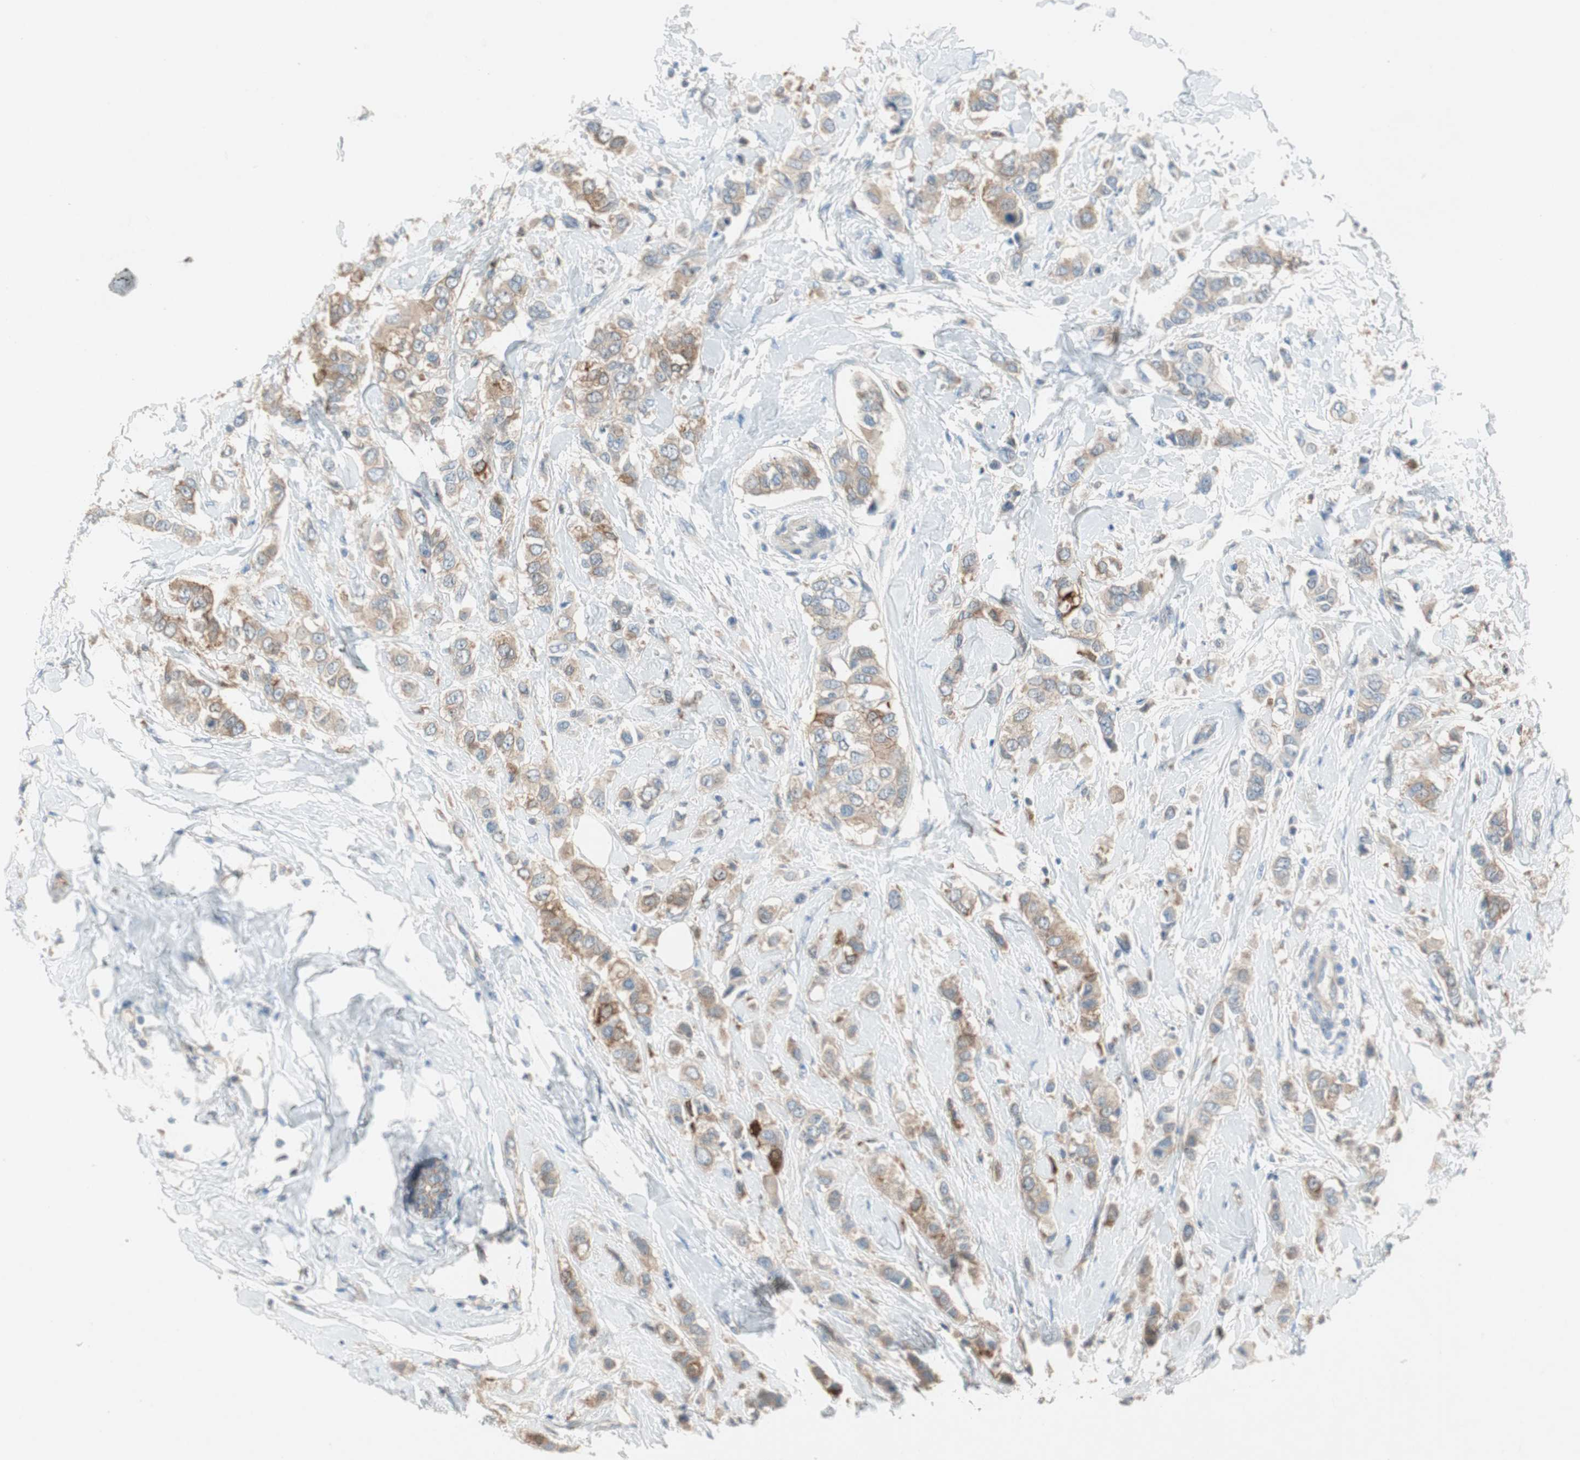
{"staining": {"intensity": "weak", "quantity": "25%-75%", "location": "cytoplasmic/membranous"}, "tissue": "breast cancer", "cell_type": "Tumor cells", "image_type": "cancer", "snomed": [{"axis": "morphology", "description": "Duct carcinoma"}, {"axis": "topography", "description": "Breast"}], "caption": "Immunohistochemical staining of human intraductal carcinoma (breast) reveals weak cytoplasmic/membranous protein staining in approximately 25%-75% of tumor cells.", "gene": "GLUL", "patient": {"sex": "female", "age": 50}}